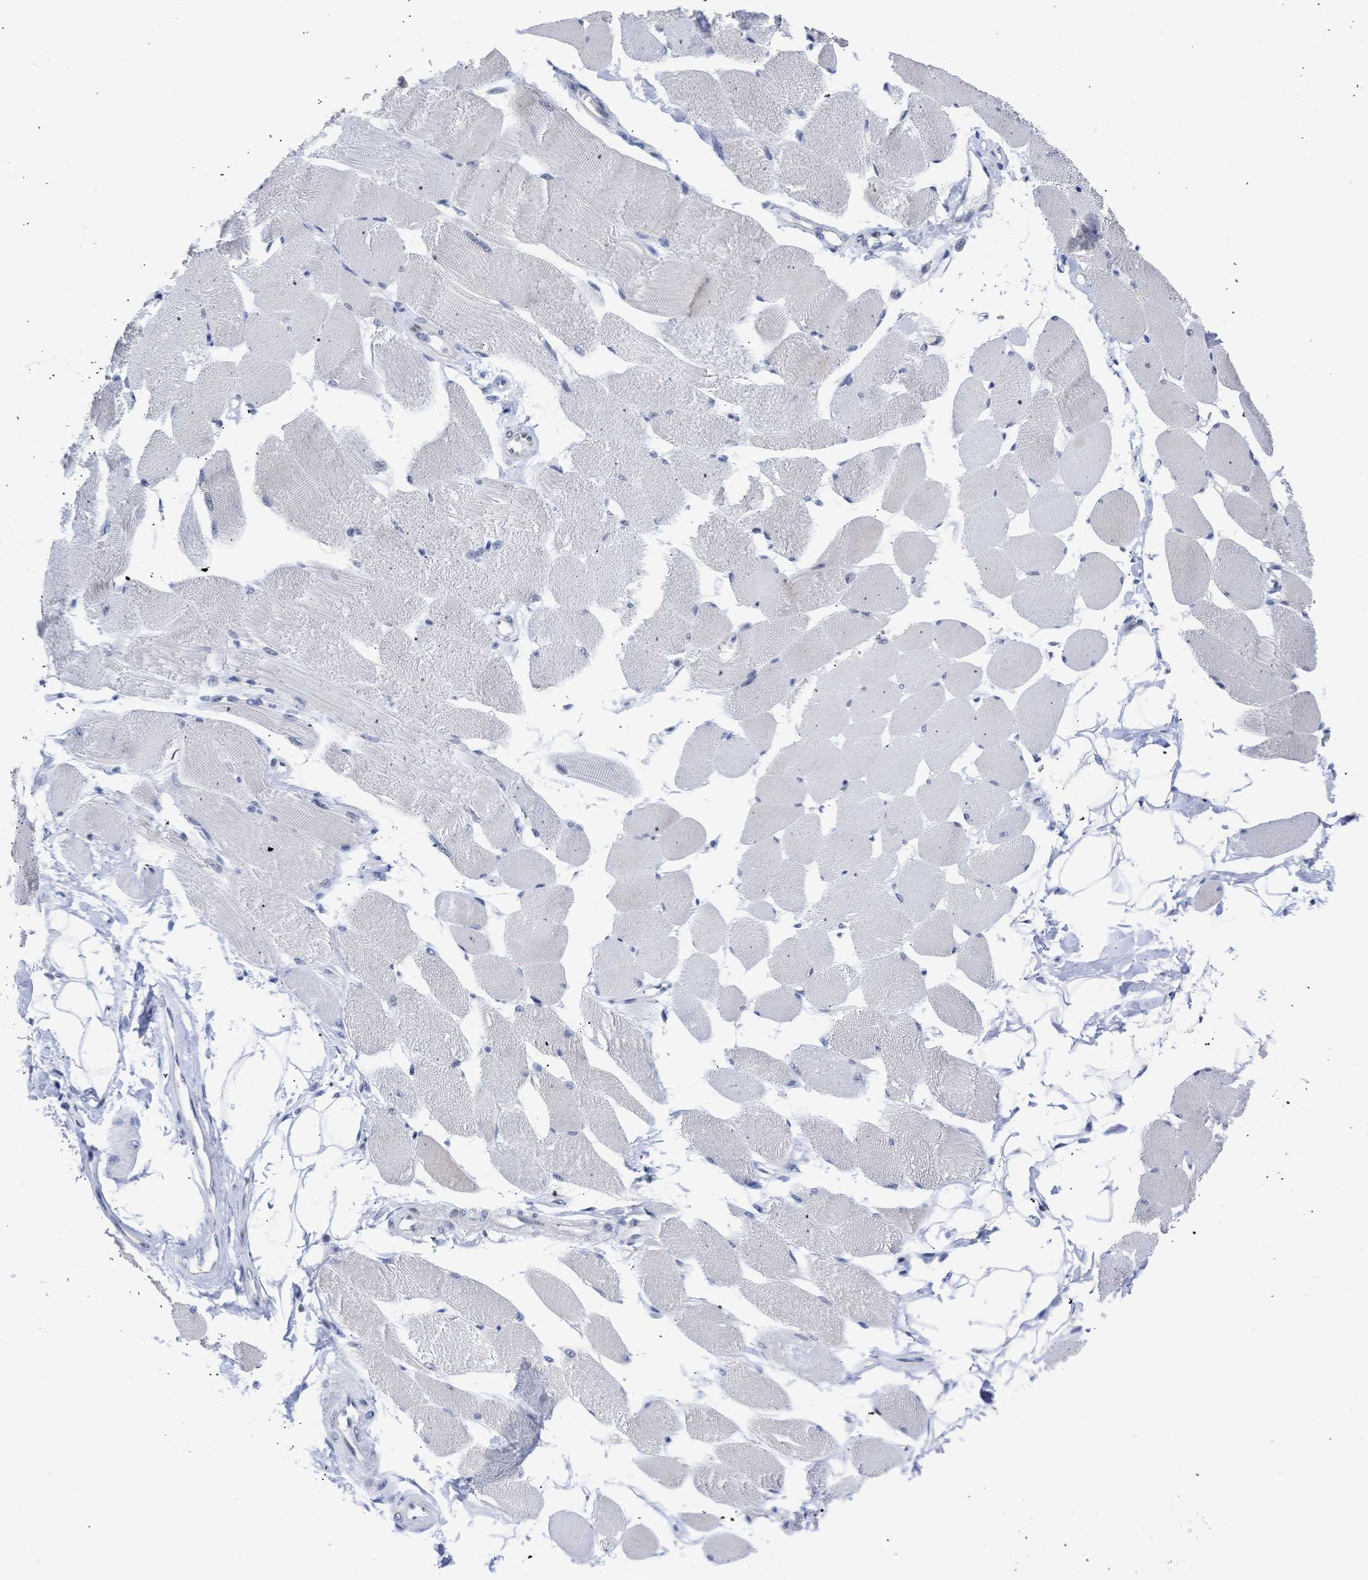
{"staining": {"intensity": "weak", "quantity": "25%-75%", "location": "cytoplasmic/membranous"}, "tissue": "skeletal muscle", "cell_type": "Myocytes", "image_type": "normal", "snomed": [{"axis": "morphology", "description": "Normal tissue, NOS"}, {"axis": "topography", "description": "Skeletal muscle"}, {"axis": "topography", "description": "Peripheral nerve tissue"}], "caption": "DAB (3,3'-diaminobenzidine) immunohistochemical staining of normal skeletal muscle displays weak cytoplasmic/membranous protein staining in approximately 25%-75% of myocytes.", "gene": "DDX41", "patient": {"sex": "female", "age": 84}}